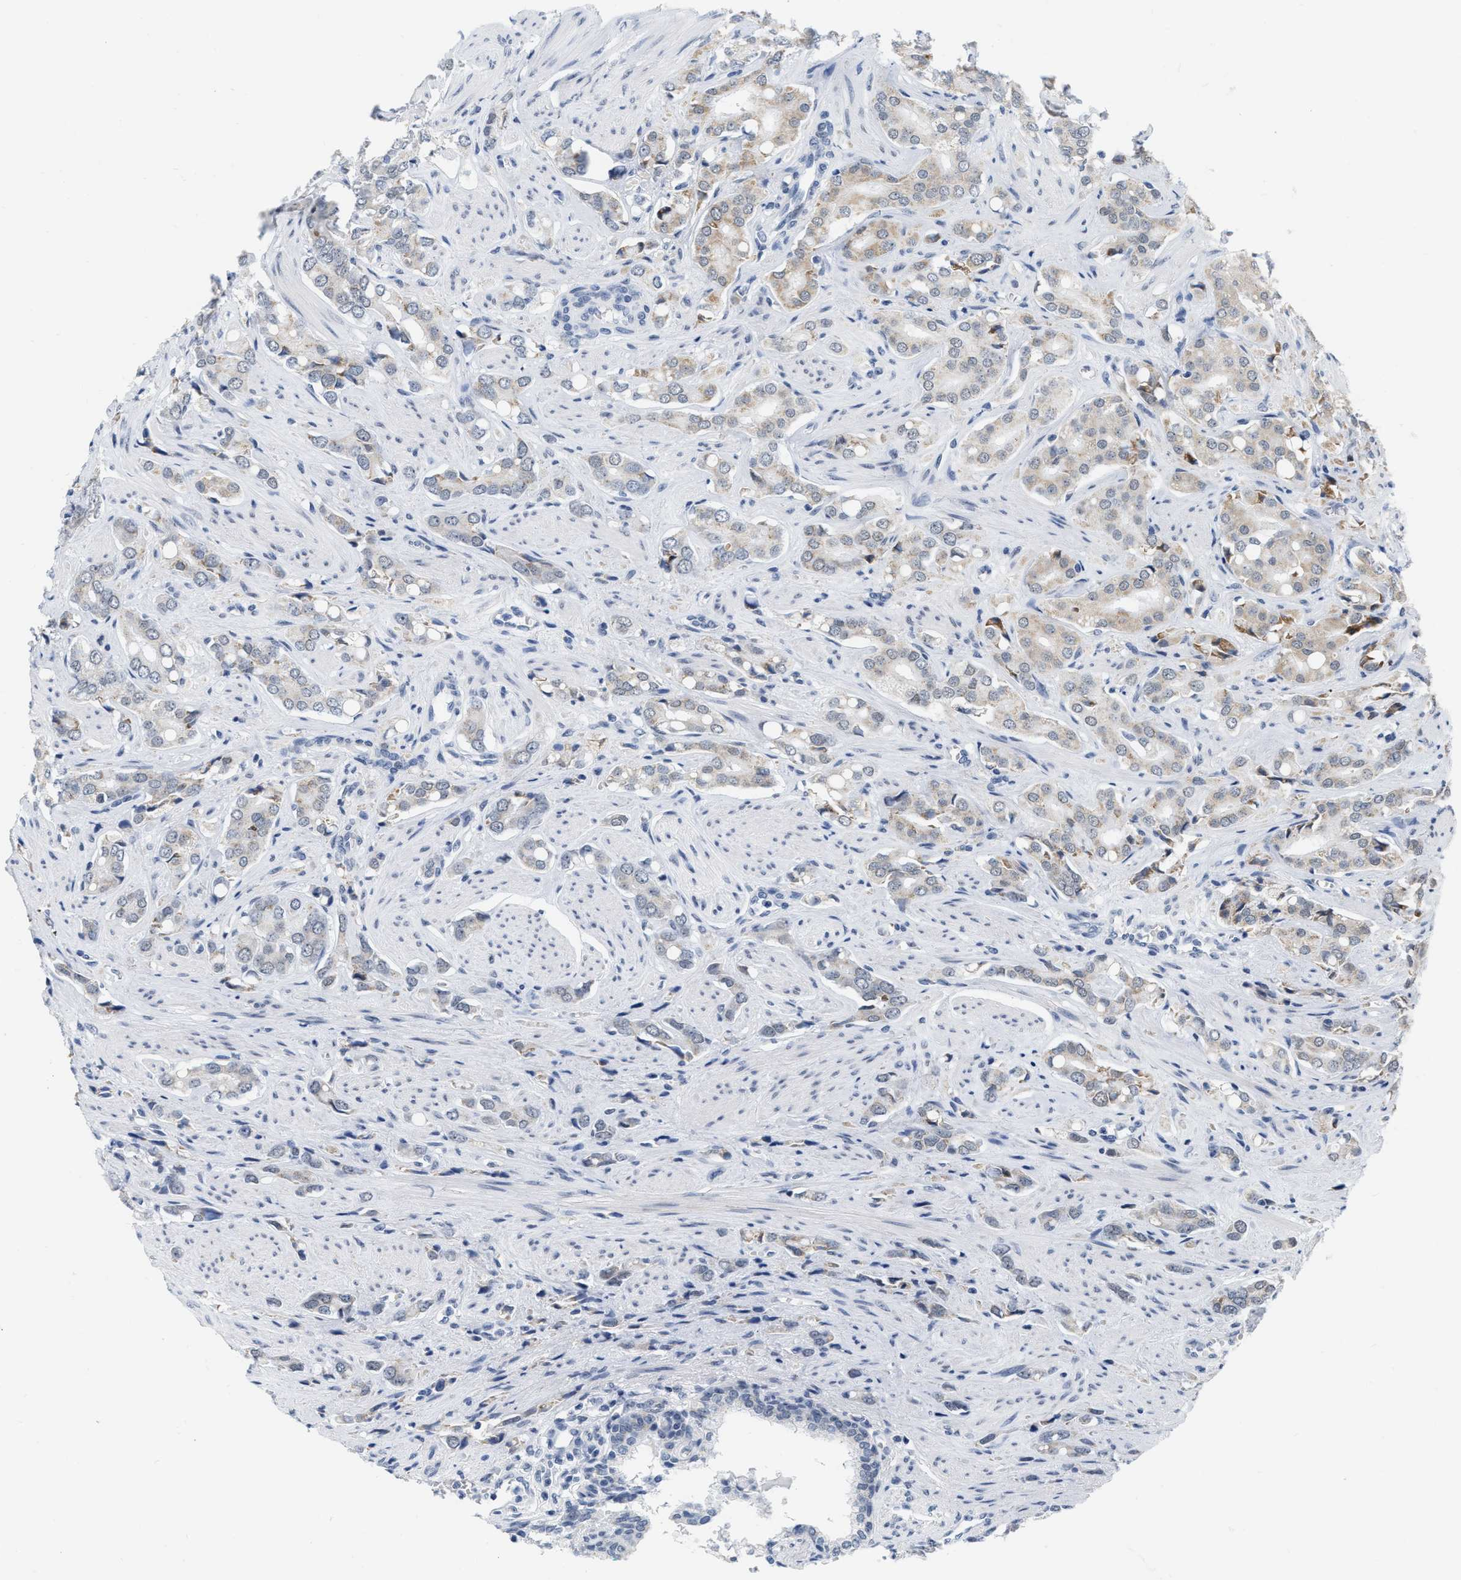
{"staining": {"intensity": "weak", "quantity": "<25%", "location": "cytoplasmic/membranous"}, "tissue": "prostate cancer", "cell_type": "Tumor cells", "image_type": "cancer", "snomed": [{"axis": "morphology", "description": "Adenocarcinoma, High grade"}, {"axis": "topography", "description": "Prostate"}], "caption": "There is no significant positivity in tumor cells of adenocarcinoma (high-grade) (prostate).", "gene": "XIRP1", "patient": {"sex": "male", "age": 52}}